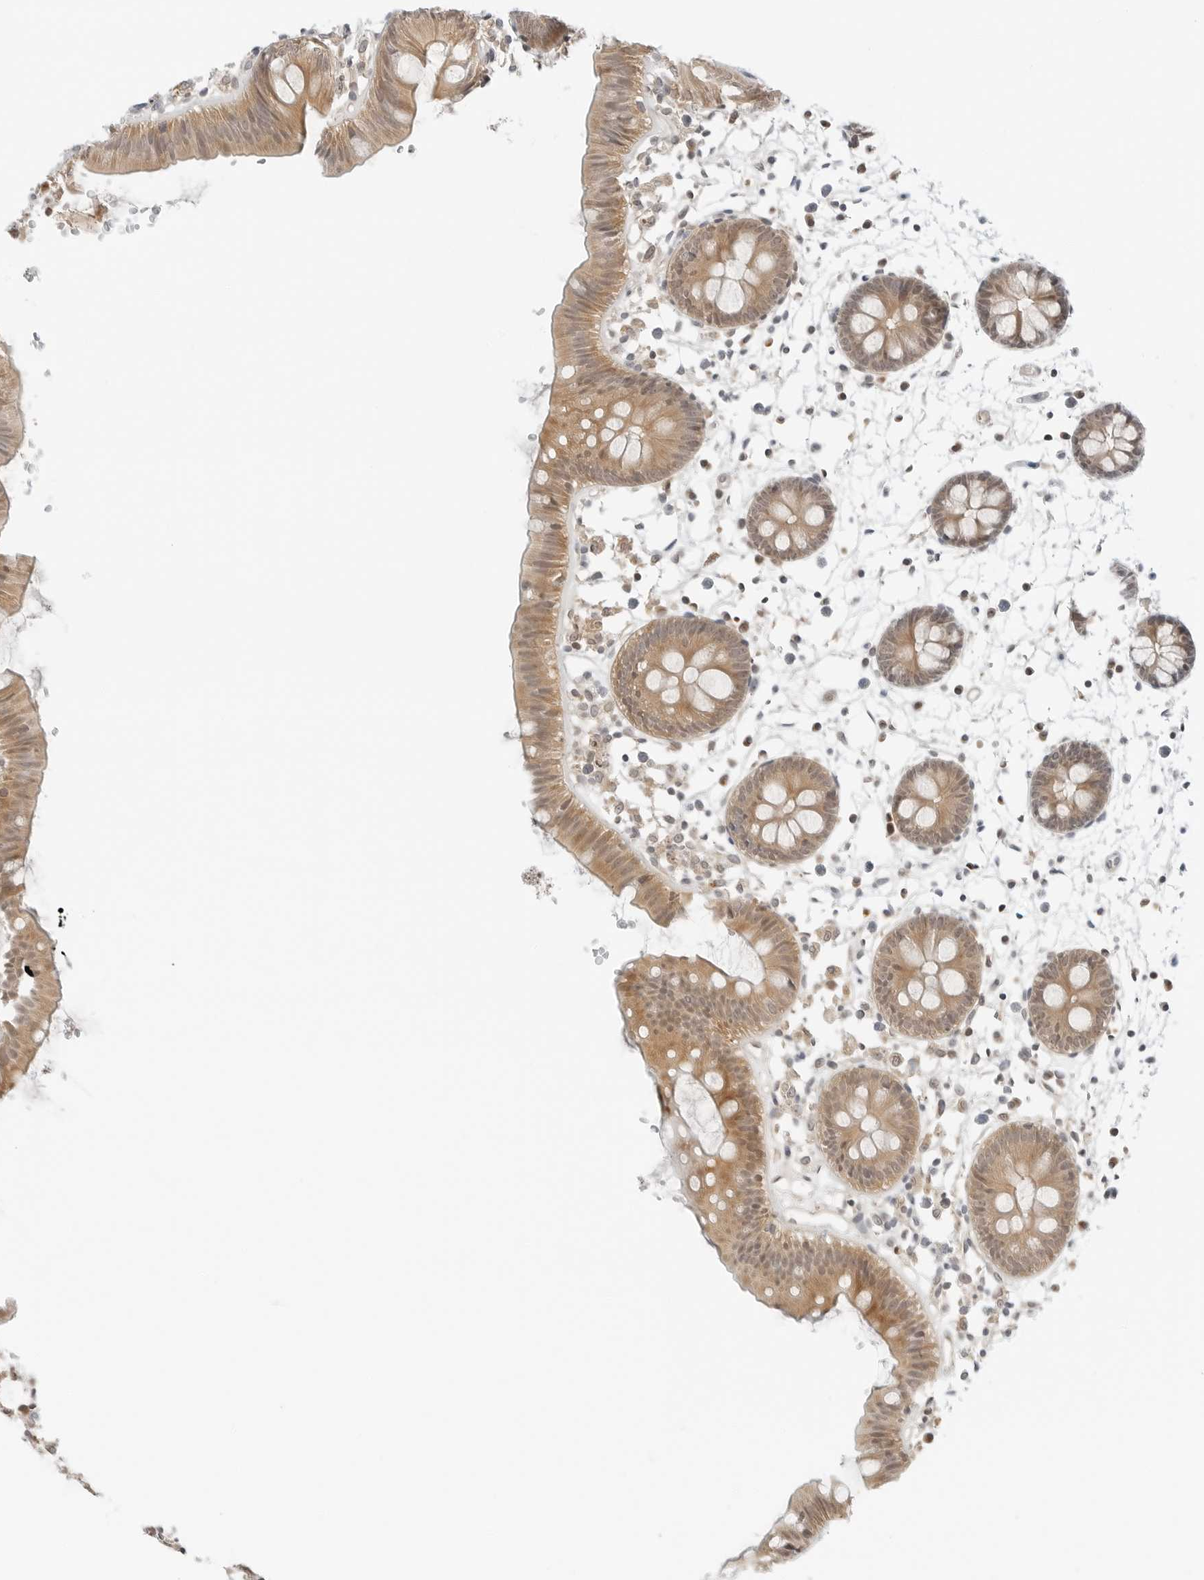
{"staining": {"intensity": "weak", "quantity": ">75%", "location": "cytoplasmic/membranous"}, "tissue": "colon", "cell_type": "Endothelial cells", "image_type": "normal", "snomed": [{"axis": "morphology", "description": "Normal tissue, NOS"}, {"axis": "topography", "description": "Colon"}], "caption": "Endothelial cells display low levels of weak cytoplasmic/membranous staining in about >75% of cells in normal human colon. (DAB (3,3'-diaminobenzidine) = brown stain, brightfield microscopy at high magnification).", "gene": "IQCC", "patient": {"sex": "male", "age": 56}}